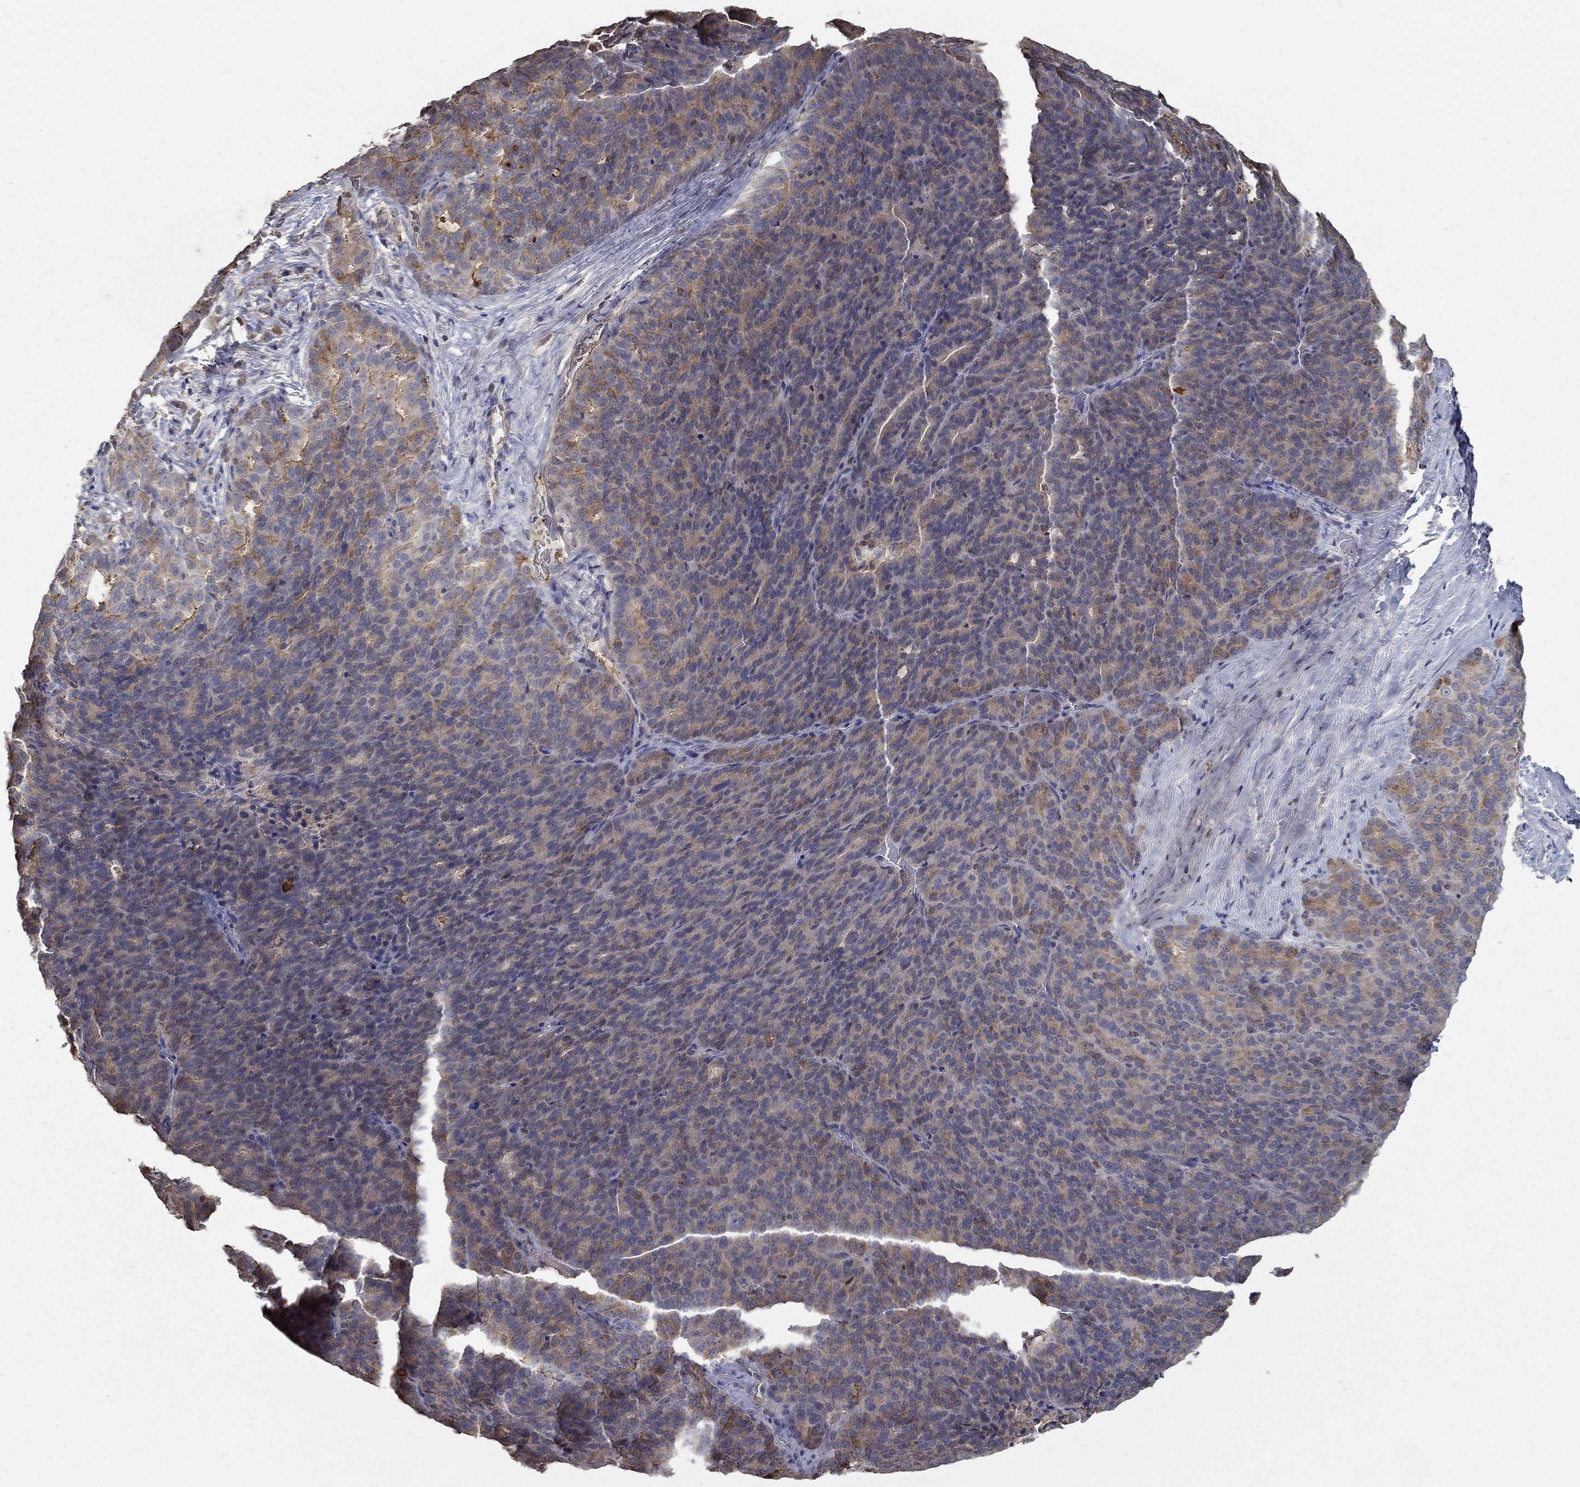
{"staining": {"intensity": "weak", "quantity": "<25%", "location": "cytoplasmic/membranous"}, "tissue": "liver cancer", "cell_type": "Tumor cells", "image_type": "cancer", "snomed": [{"axis": "morphology", "description": "Cholangiocarcinoma"}, {"axis": "topography", "description": "Liver"}], "caption": "An immunohistochemistry (IHC) histopathology image of liver cancer is shown. There is no staining in tumor cells of liver cancer.", "gene": "IL10", "patient": {"sex": "female", "age": 47}}